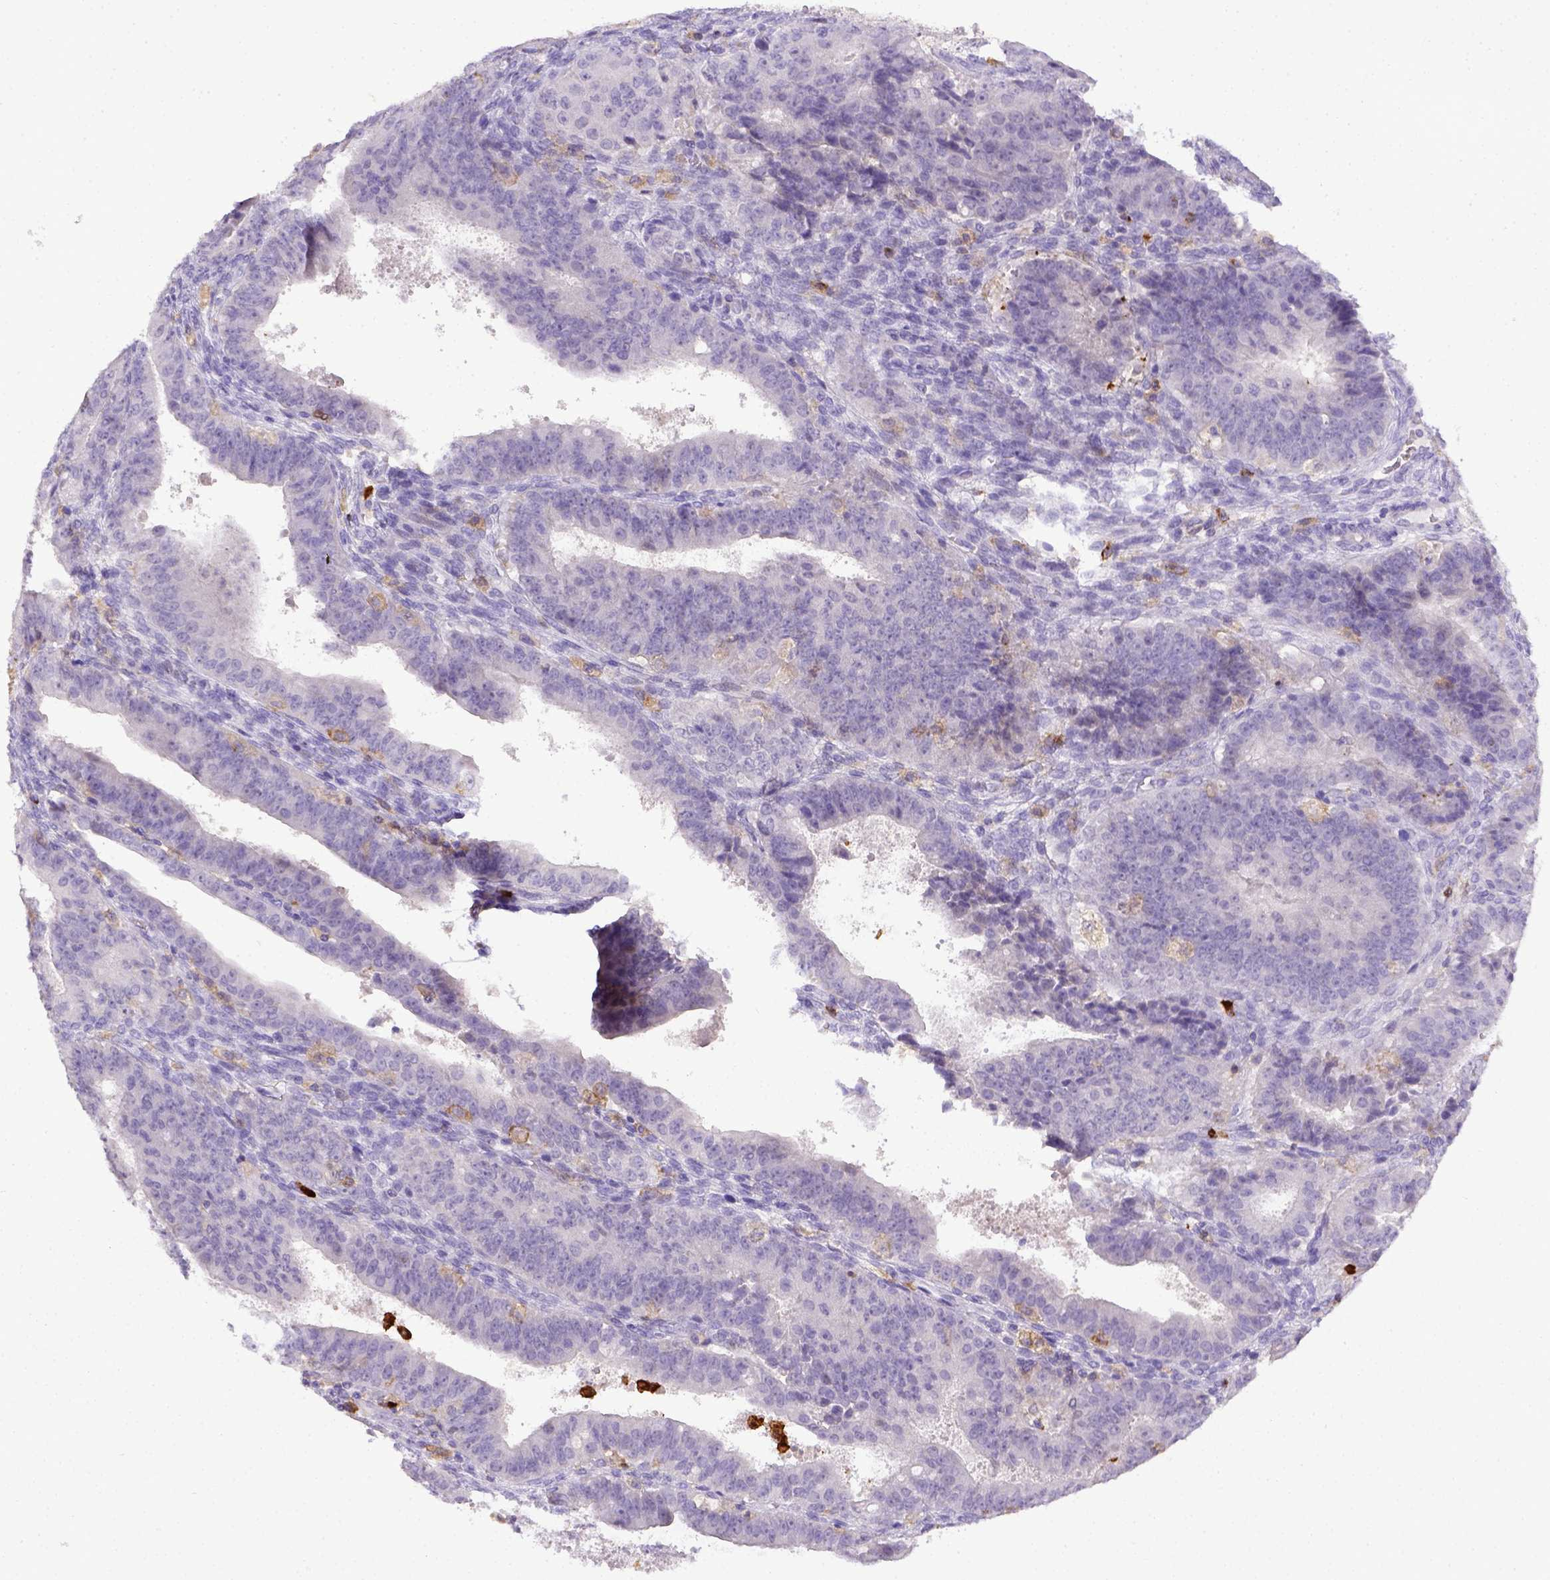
{"staining": {"intensity": "negative", "quantity": "none", "location": "none"}, "tissue": "ovarian cancer", "cell_type": "Tumor cells", "image_type": "cancer", "snomed": [{"axis": "morphology", "description": "Carcinoma, endometroid"}, {"axis": "topography", "description": "Ovary"}], "caption": "Image shows no significant protein staining in tumor cells of ovarian cancer (endometroid carcinoma). (Stains: DAB (3,3'-diaminobenzidine) IHC with hematoxylin counter stain, Microscopy: brightfield microscopy at high magnification).", "gene": "ITGAM", "patient": {"sex": "female", "age": 42}}